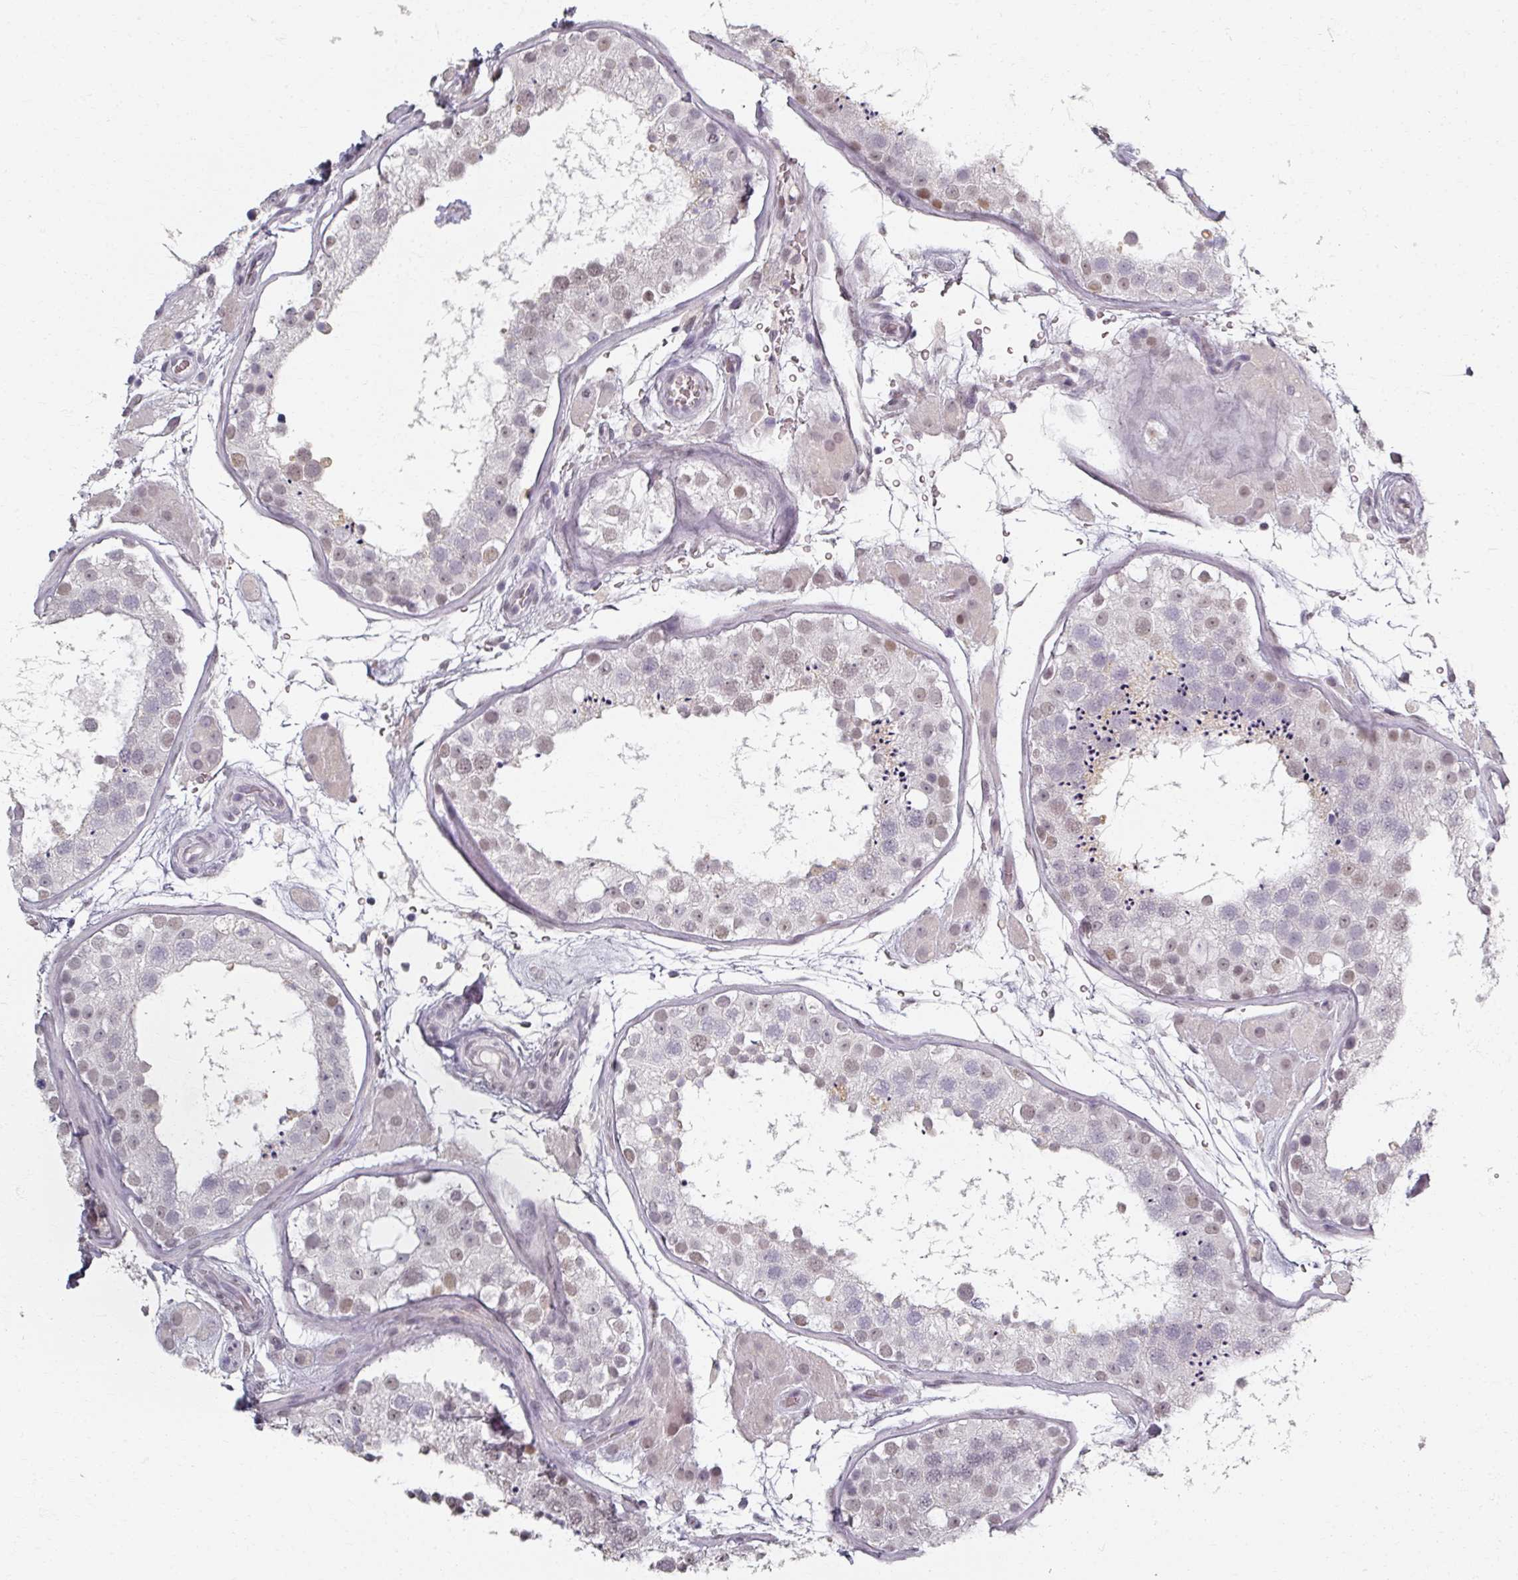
{"staining": {"intensity": "moderate", "quantity": "25%-75%", "location": "nuclear"}, "tissue": "testis", "cell_type": "Cells in seminiferous ducts", "image_type": "normal", "snomed": [{"axis": "morphology", "description": "Normal tissue, NOS"}, {"axis": "topography", "description": "Testis"}], "caption": "Immunohistochemical staining of normal human testis reveals 25%-75% levels of moderate nuclear protein expression in about 25%-75% of cells in seminiferous ducts.", "gene": "RIPOR3", "patient": {"sex": "male", "age": 26}}